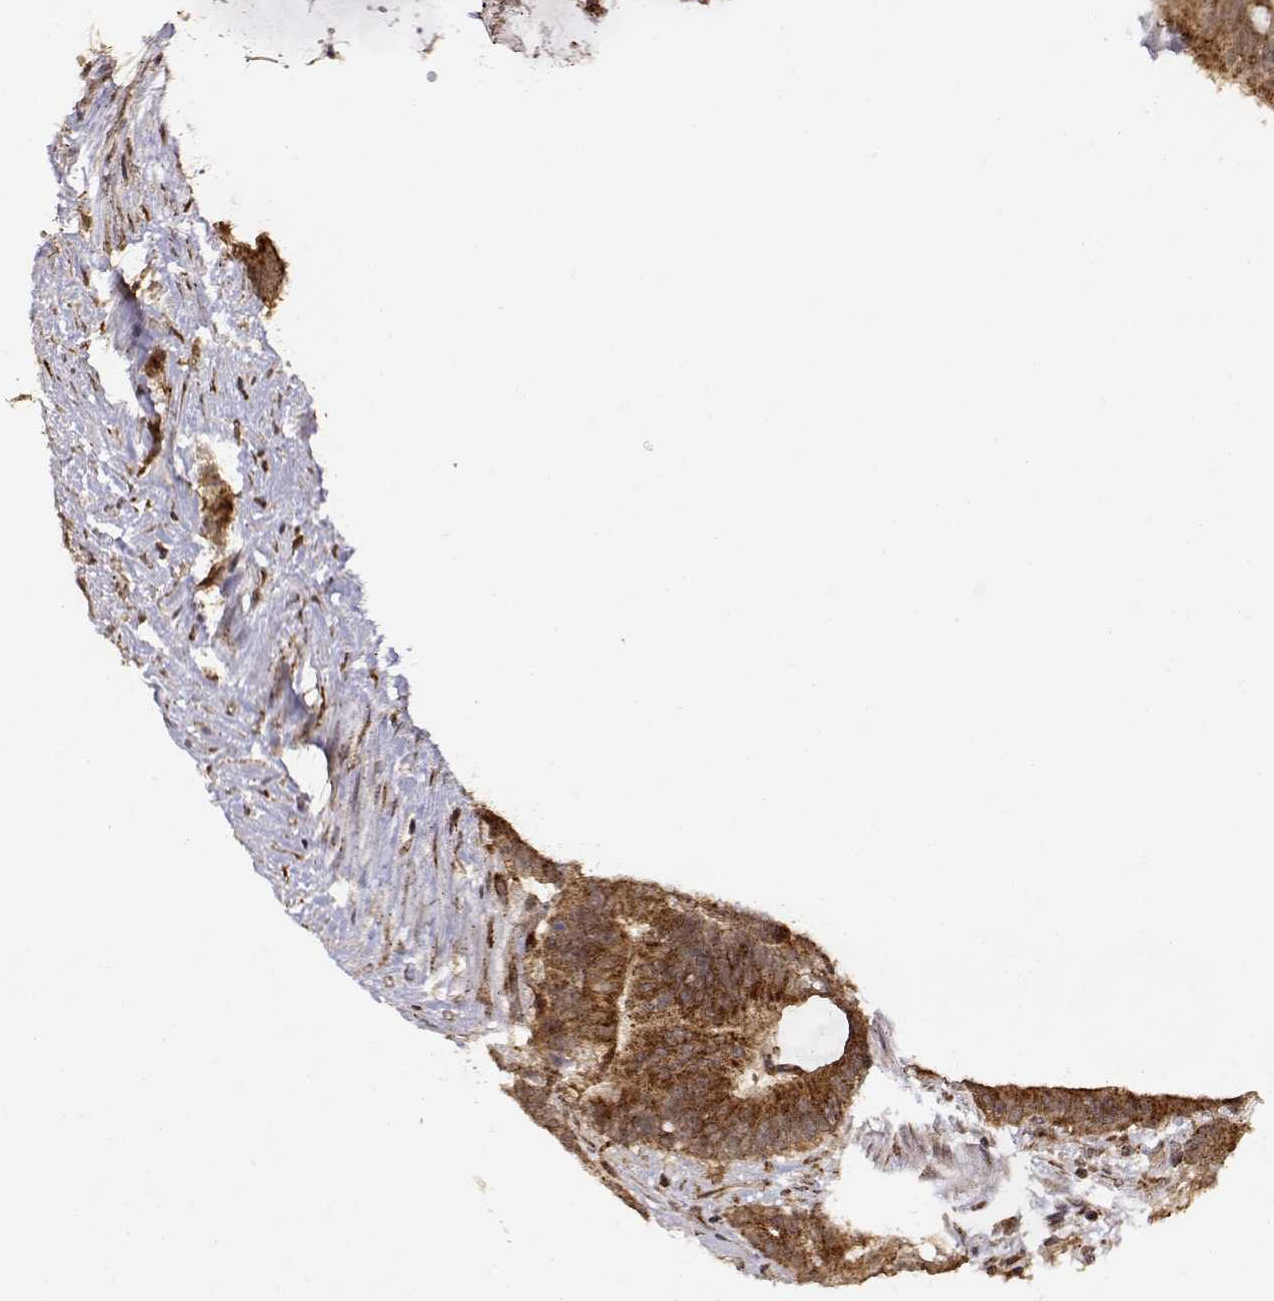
{"staining": {"intensity": "moderate", "quantity": ">75%", "location": "cytoplasmic/membranous"}, "tissue": "colorectal cancer", "cell_type": "Tumor cells", "image_type": "cancer", "snomed": [{"axis": "morphology", "description": "Adenocarcinoma, NOS"}, {"axis": "topography", "description": "Colon"}], "caption": "DAB (3,3'-diaminobenzidine) immunohistochemical staining of human adenocarcinoma (colorectal) shows moderate cytoplasmic/membranous protein staining in about >75% of tumor cells.", "gene": "RNF13", "patient": {"sex": "female", "age": 43}}